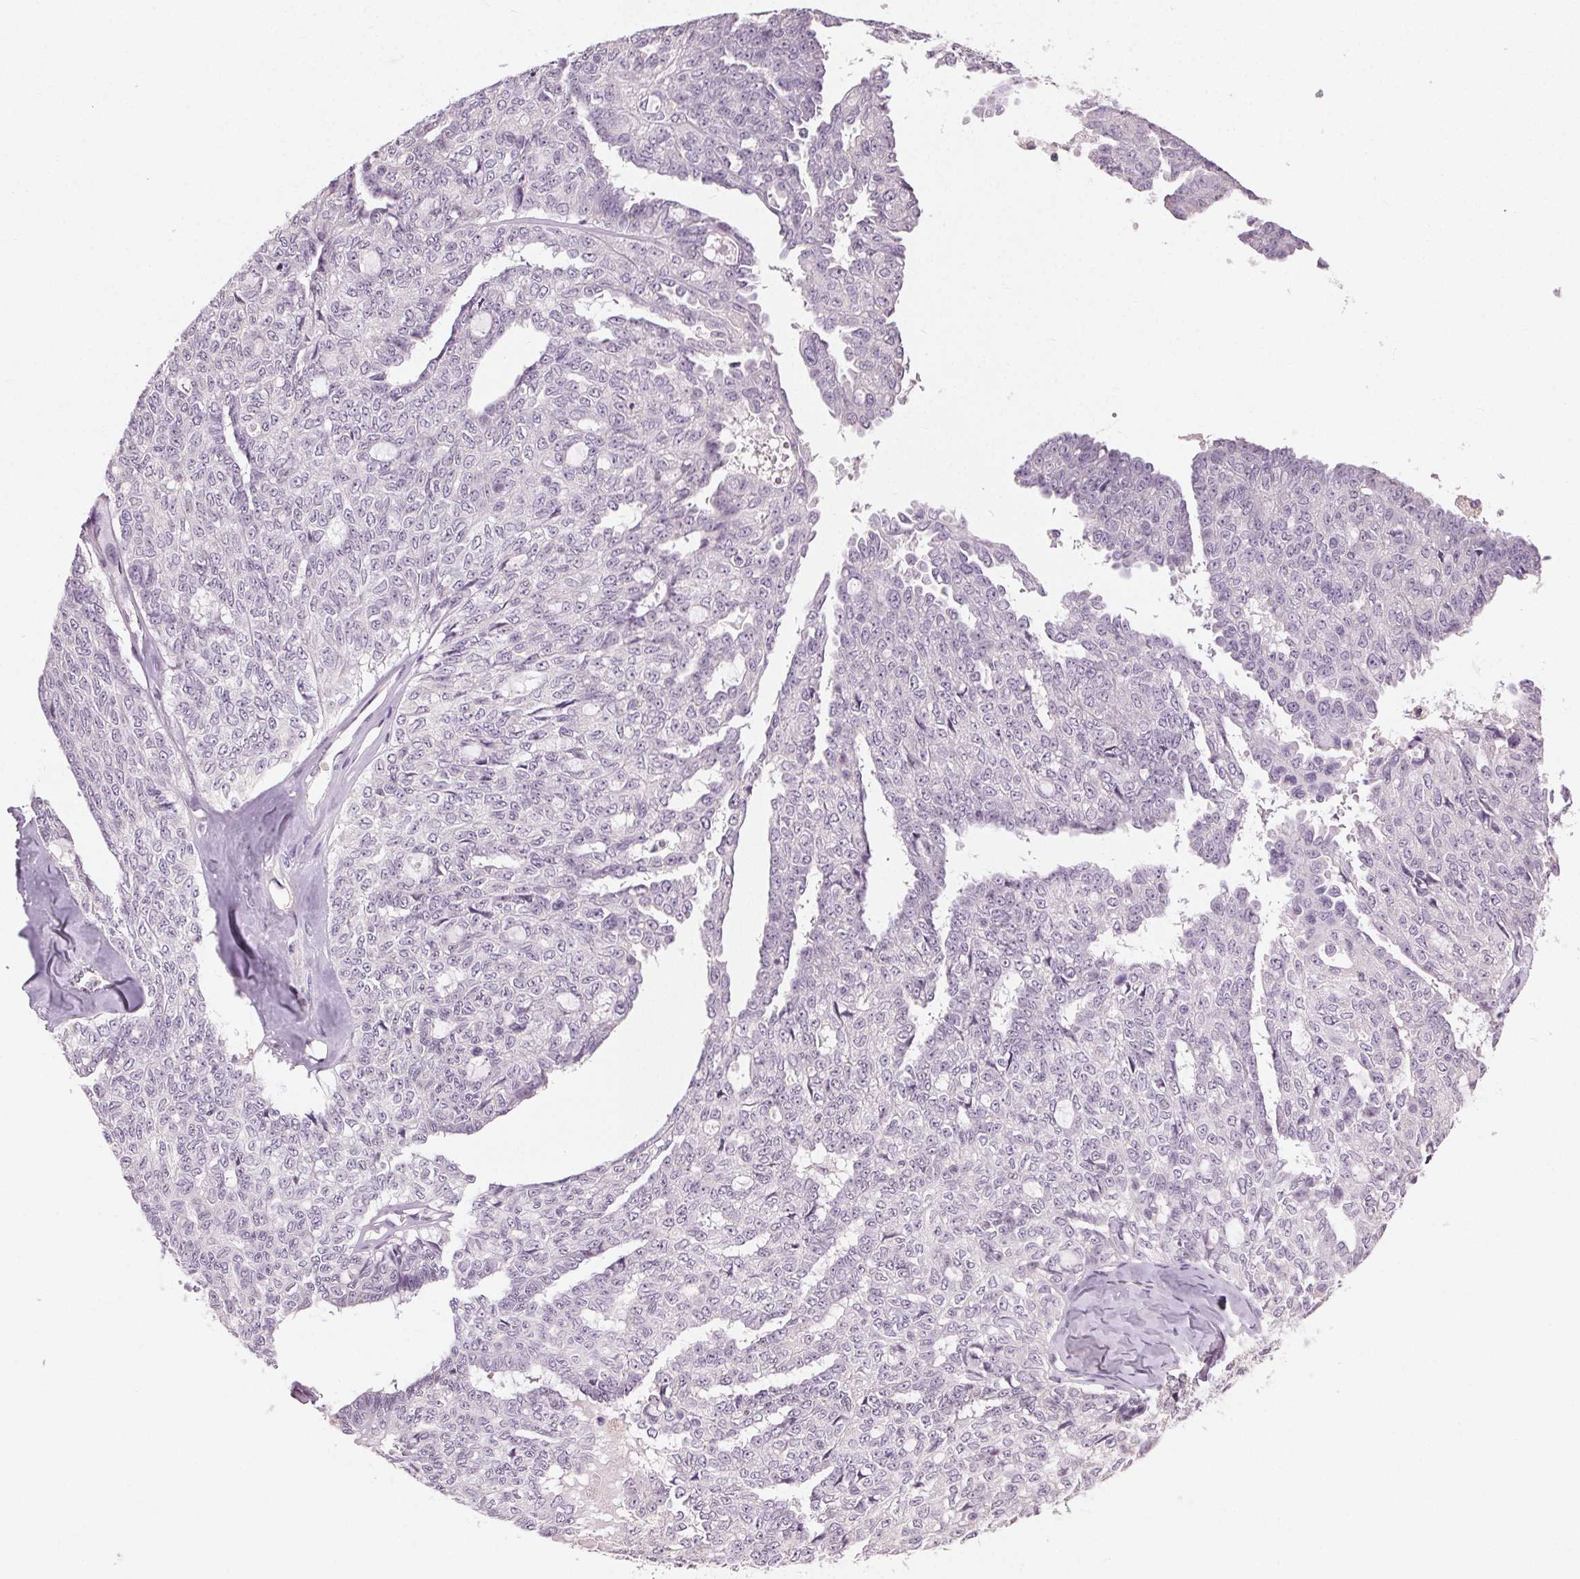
{"staining": {"intensity": "negative", "quantity": "none", "location": "none"}, "tissue": "ovarian cancer", "cell_type": "Tumor cells", "image_type": "cancer", "snomed": [{"axis": "morphology", "description": "Cystadenocarcinoma, serous, NOS"}, {"axis": "topography", "description": "Ovary"}], "caption": "This is an IHC photomicrograph of ovarian cancer. There is no expression in tumor cells.", "gene": "CLTRN", "patient": {"sex": "female", "age": 71}}